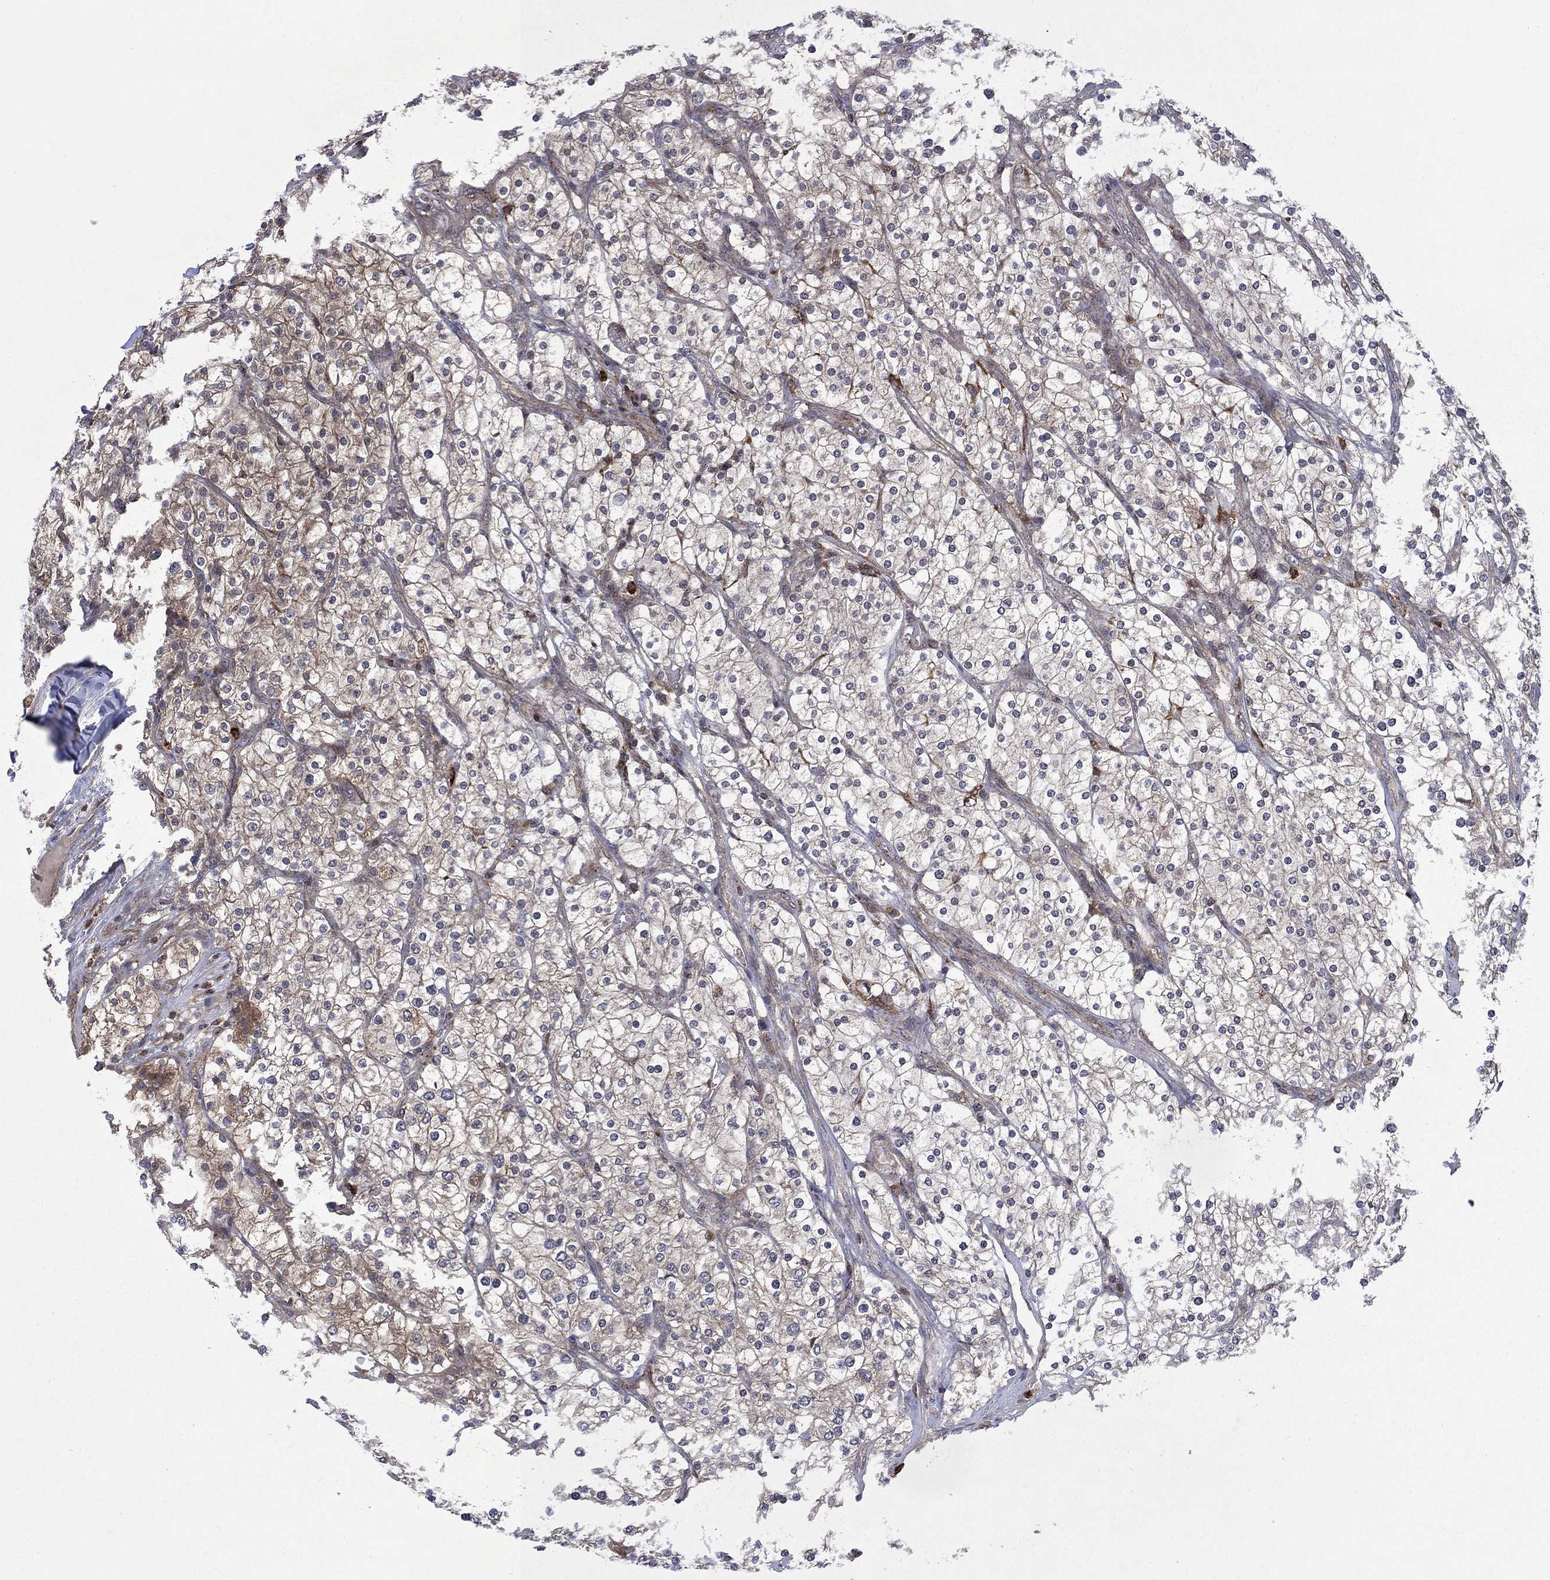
{"staining": {"intensity": "moderate", "quantity": "25%-75%", "location": "cytoplasmic/membranous"}, "tissue": "renal cancer", "cell_type": "Tumor cells", "image_type": "cancer", "snomed": [{"axis": "morphology", "description": "Adenocarcinoma, NOS"}, {"axis": "topography", "description": "Kidney"}], "caption": "Immunohistochemical staining of adenocarcinoma (renal) reveals moderate cytoplasmic/membranous protein expression in approximately 25%-75% of tumor cells. The staining is performed using DAB (3,3'-diaminobenzidine) brown chromogen to label protein expression. The nuclei are counter-stained blue using hematoxylin.", "gene": "TMEM33", "patient": {"sex": "male", "age": 80}}